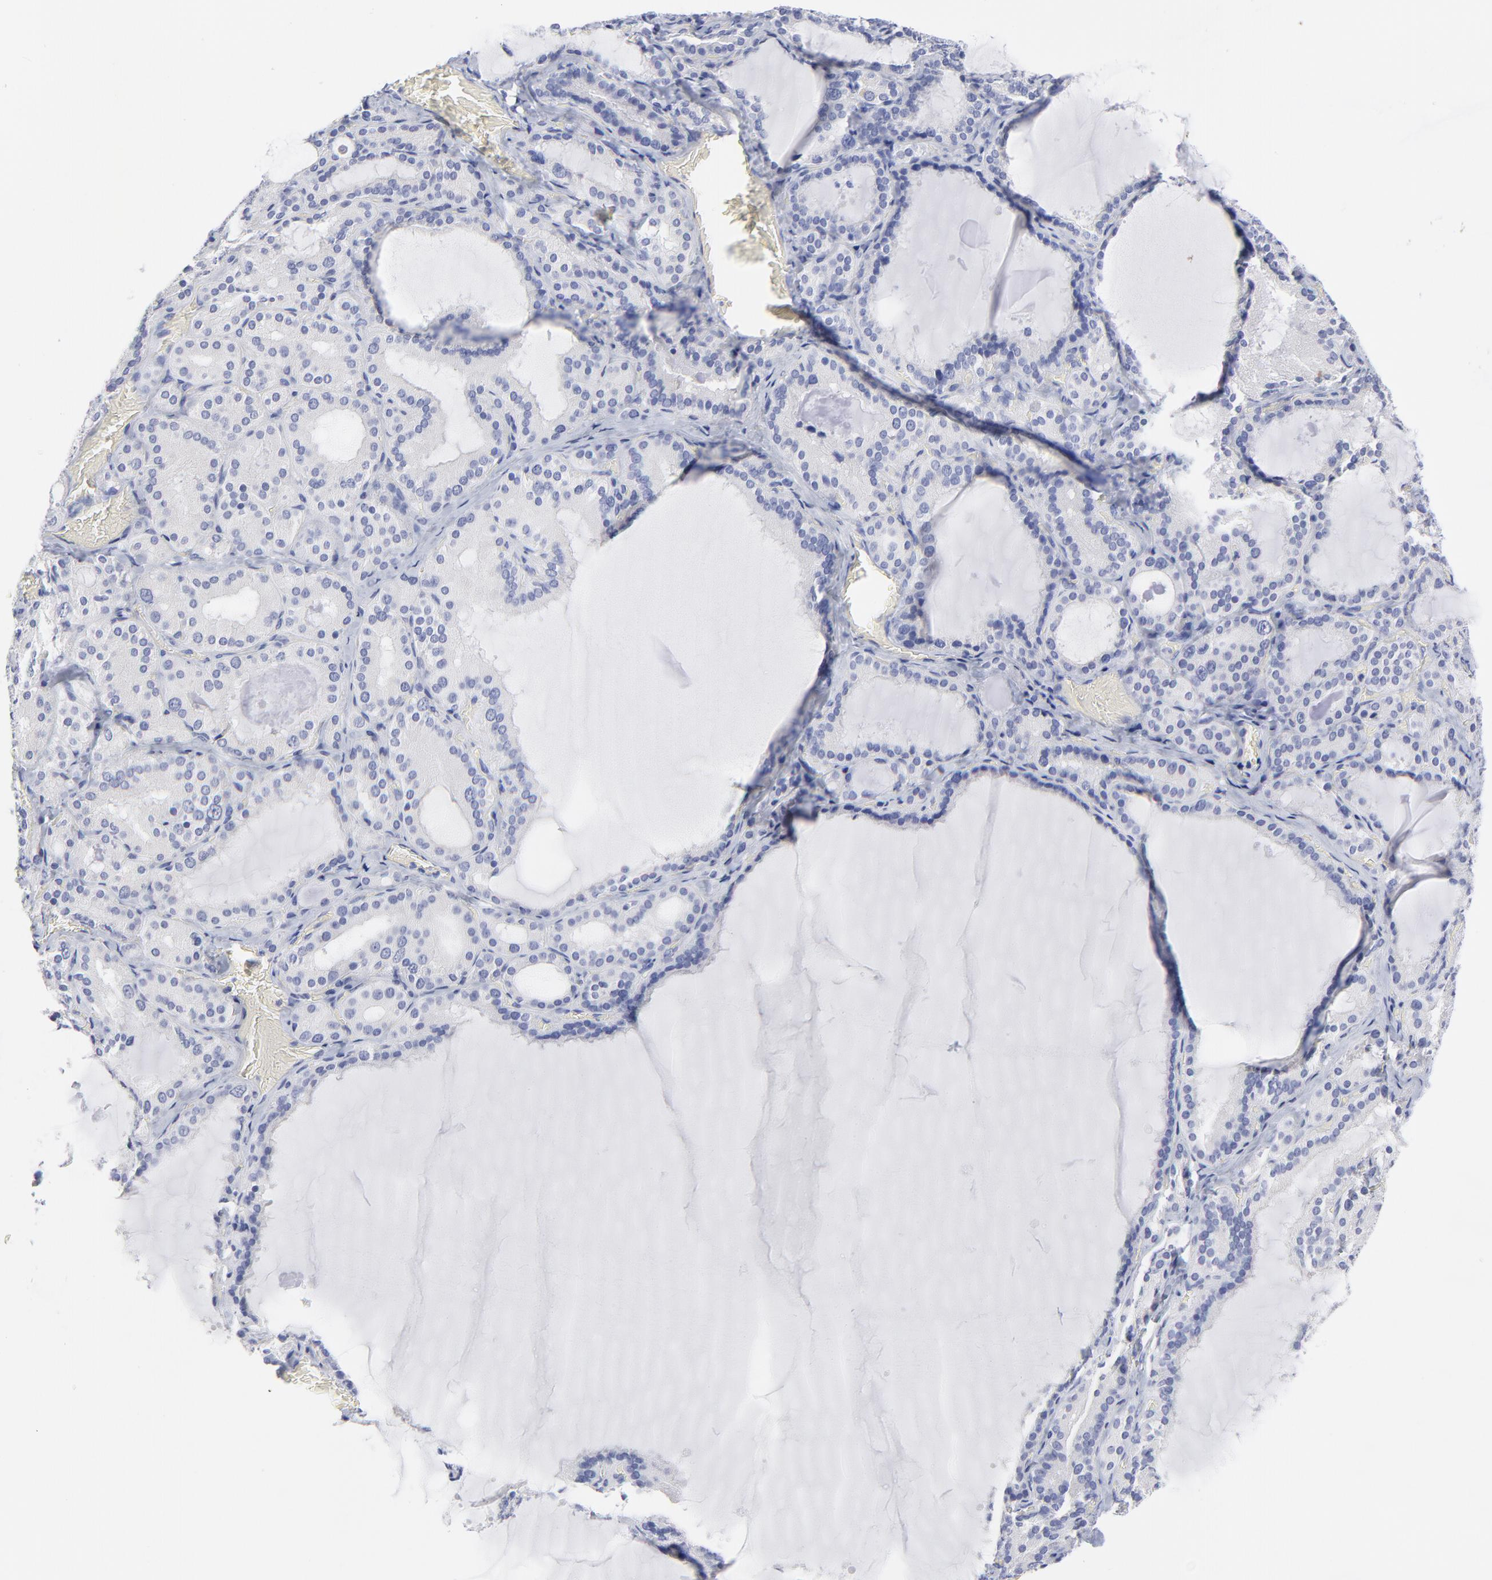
{"staining": {"intensity": "negative", "quantity": "none", "location": "none"}, "tissue": "thyroid gland", "cell_type": "Glandular cells", "image_type": "normal", "snomed": [{"axis": "morphology", "description": "Normal tissue, NOS"}, {"axis": "topography", "description": "Thyroid gland"}], "caption": "Immunohistochemistry (IHC) photomicrograph of unremarkable human thyroid gland stained for a protein (brown), which exhibits no positivity in glandular cells. (DAB immunohistochemistry with hematoxylin counter stain).", "gene": "DUSP9", "patient": {"sex": "female", "age": 33}}